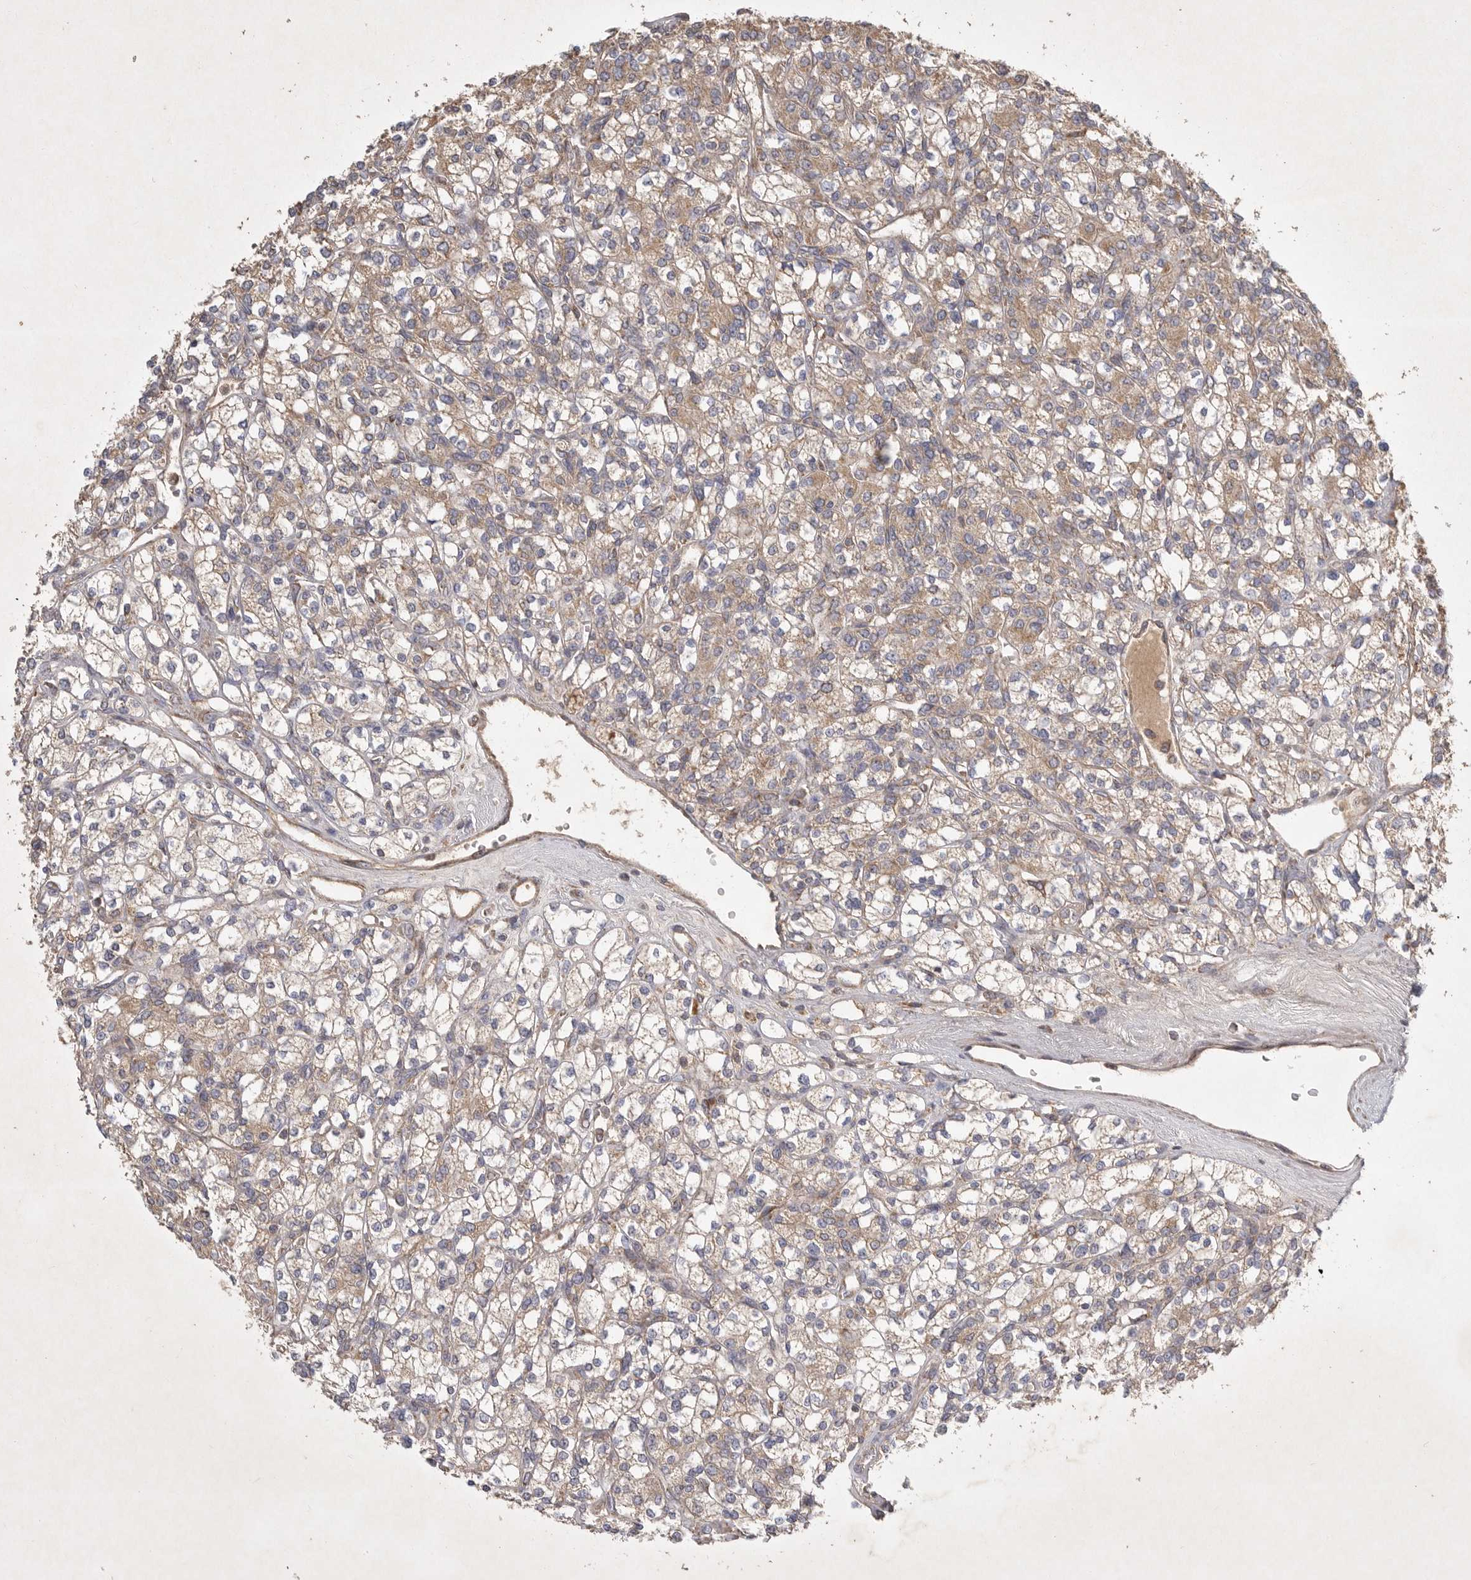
{"staining": {"intensity": "weak", "quantity": "25%-75%", "location": "cytoplasmic/membranous"}, "tissue": "renal cancer", "cell_type": "Tumor cells", "image_type": "cancer", "snomed": [{"axis": "morphology", "description": "Adenocarcinoma, NOS"}, {"axis": "topography", "description": "Kidney"}], "caption": "High-magnification brightfield microscopy of adenocarcinoma (renal) stained with DAB (3,3'-diaminobenzidine) (brown) and counterstained with hematoxylin (blue). tumor cells exhibit weak cytoplasmic/membranous staining is appreciated in about25%-75% of cells.", "gene": "KIF21B", "patient": {"sex": "male", "age": 77}}